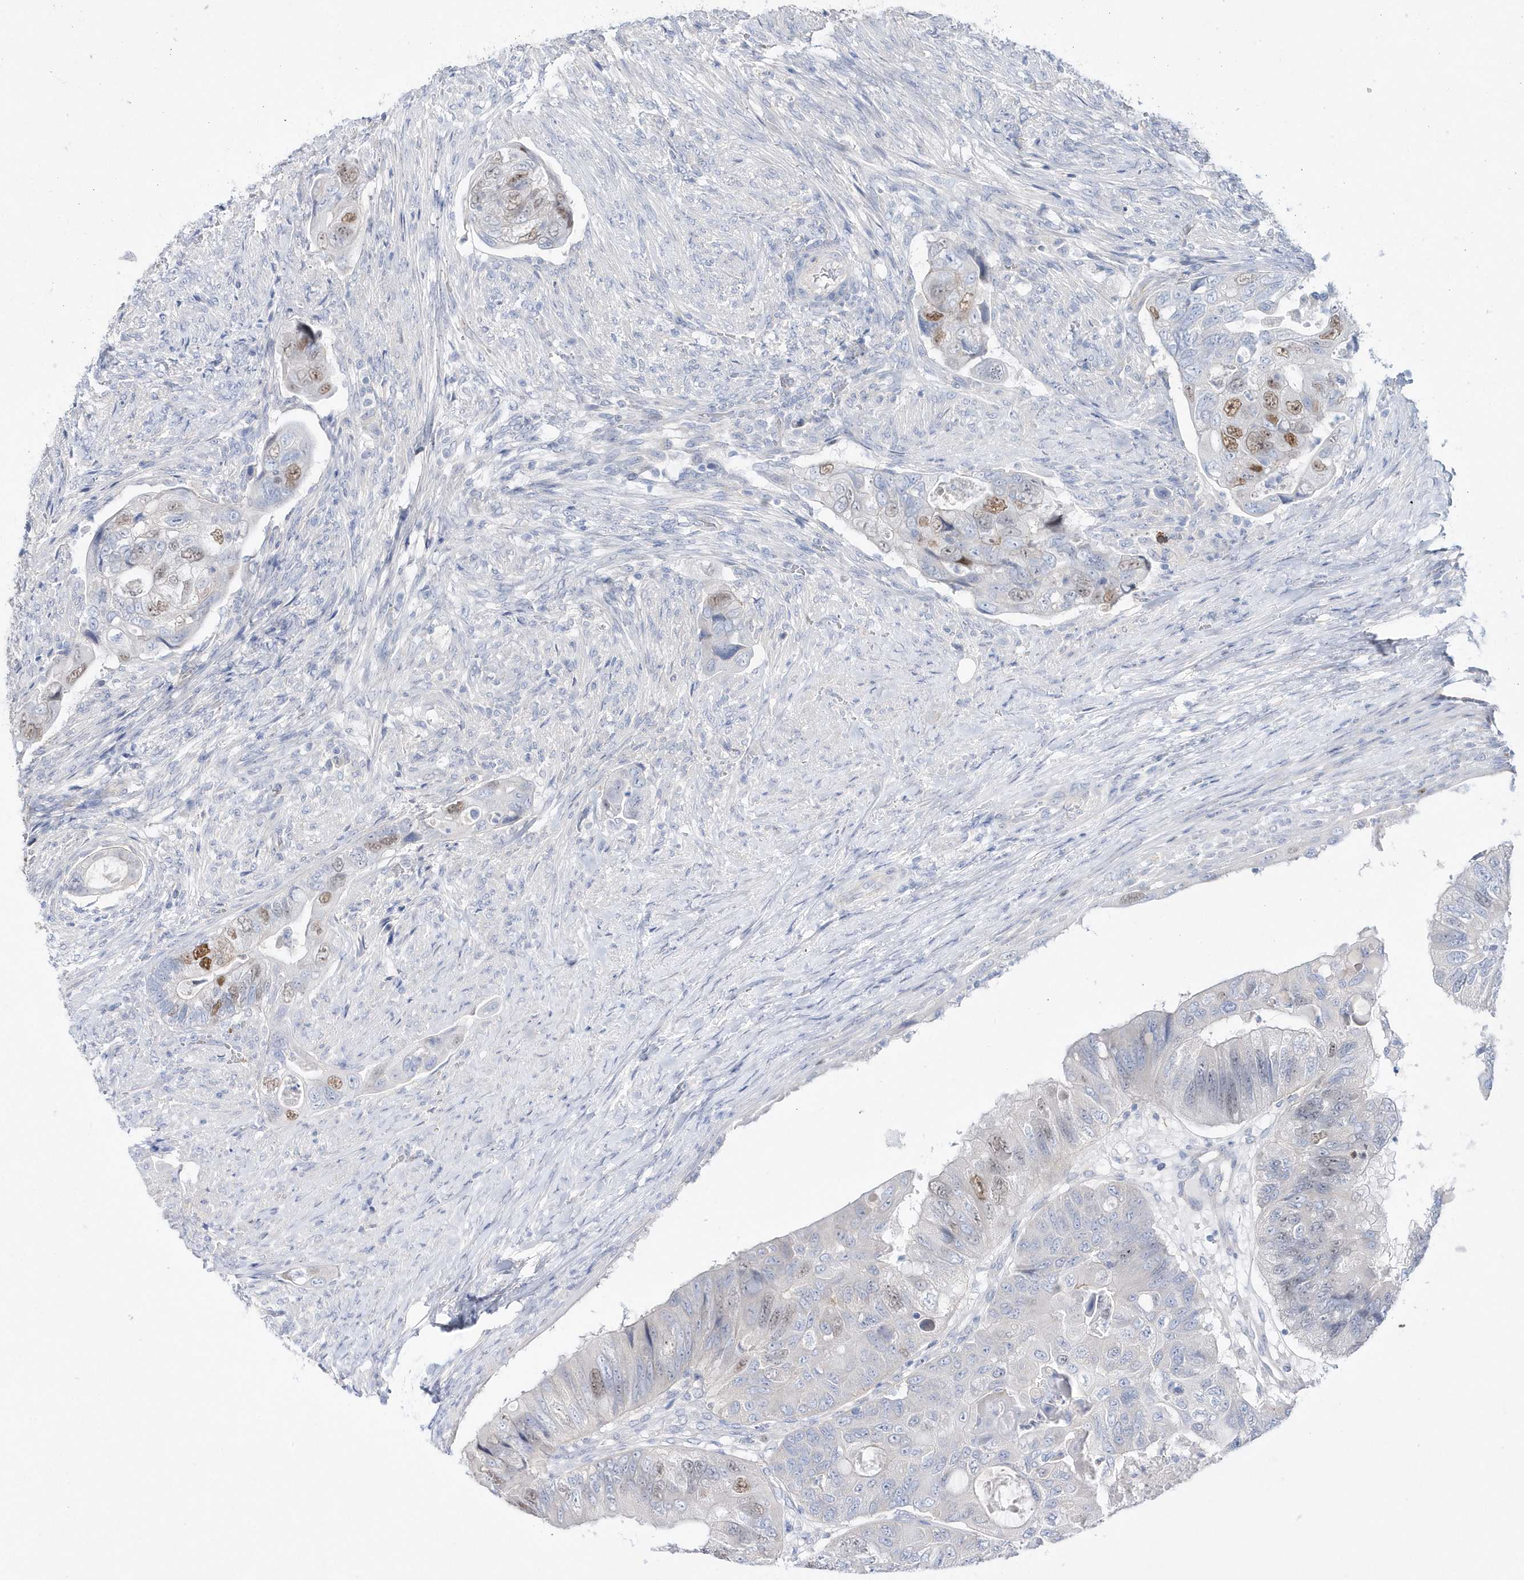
{"staining": {"intensity": "moderate", "quantity": "<25%", "location": "nuclear"}, "tissue": "colorectal cancer", "cell_type": "Tumor cells", "image_type": "cancer", "snomed": [{"axis": "morphology", "description": "Adenocarcinoma, NOS"}, {"axis": "topography", "description": "Rectum"}], "caption": "There is low levels of moderate nuclear staining in tumor cells of colorectal adenocarcinoma, as demonstrated by immunohistochemical staining (brown color).", "gene": "TMCO6", "patient": {"sex": "male", "age": 63}}